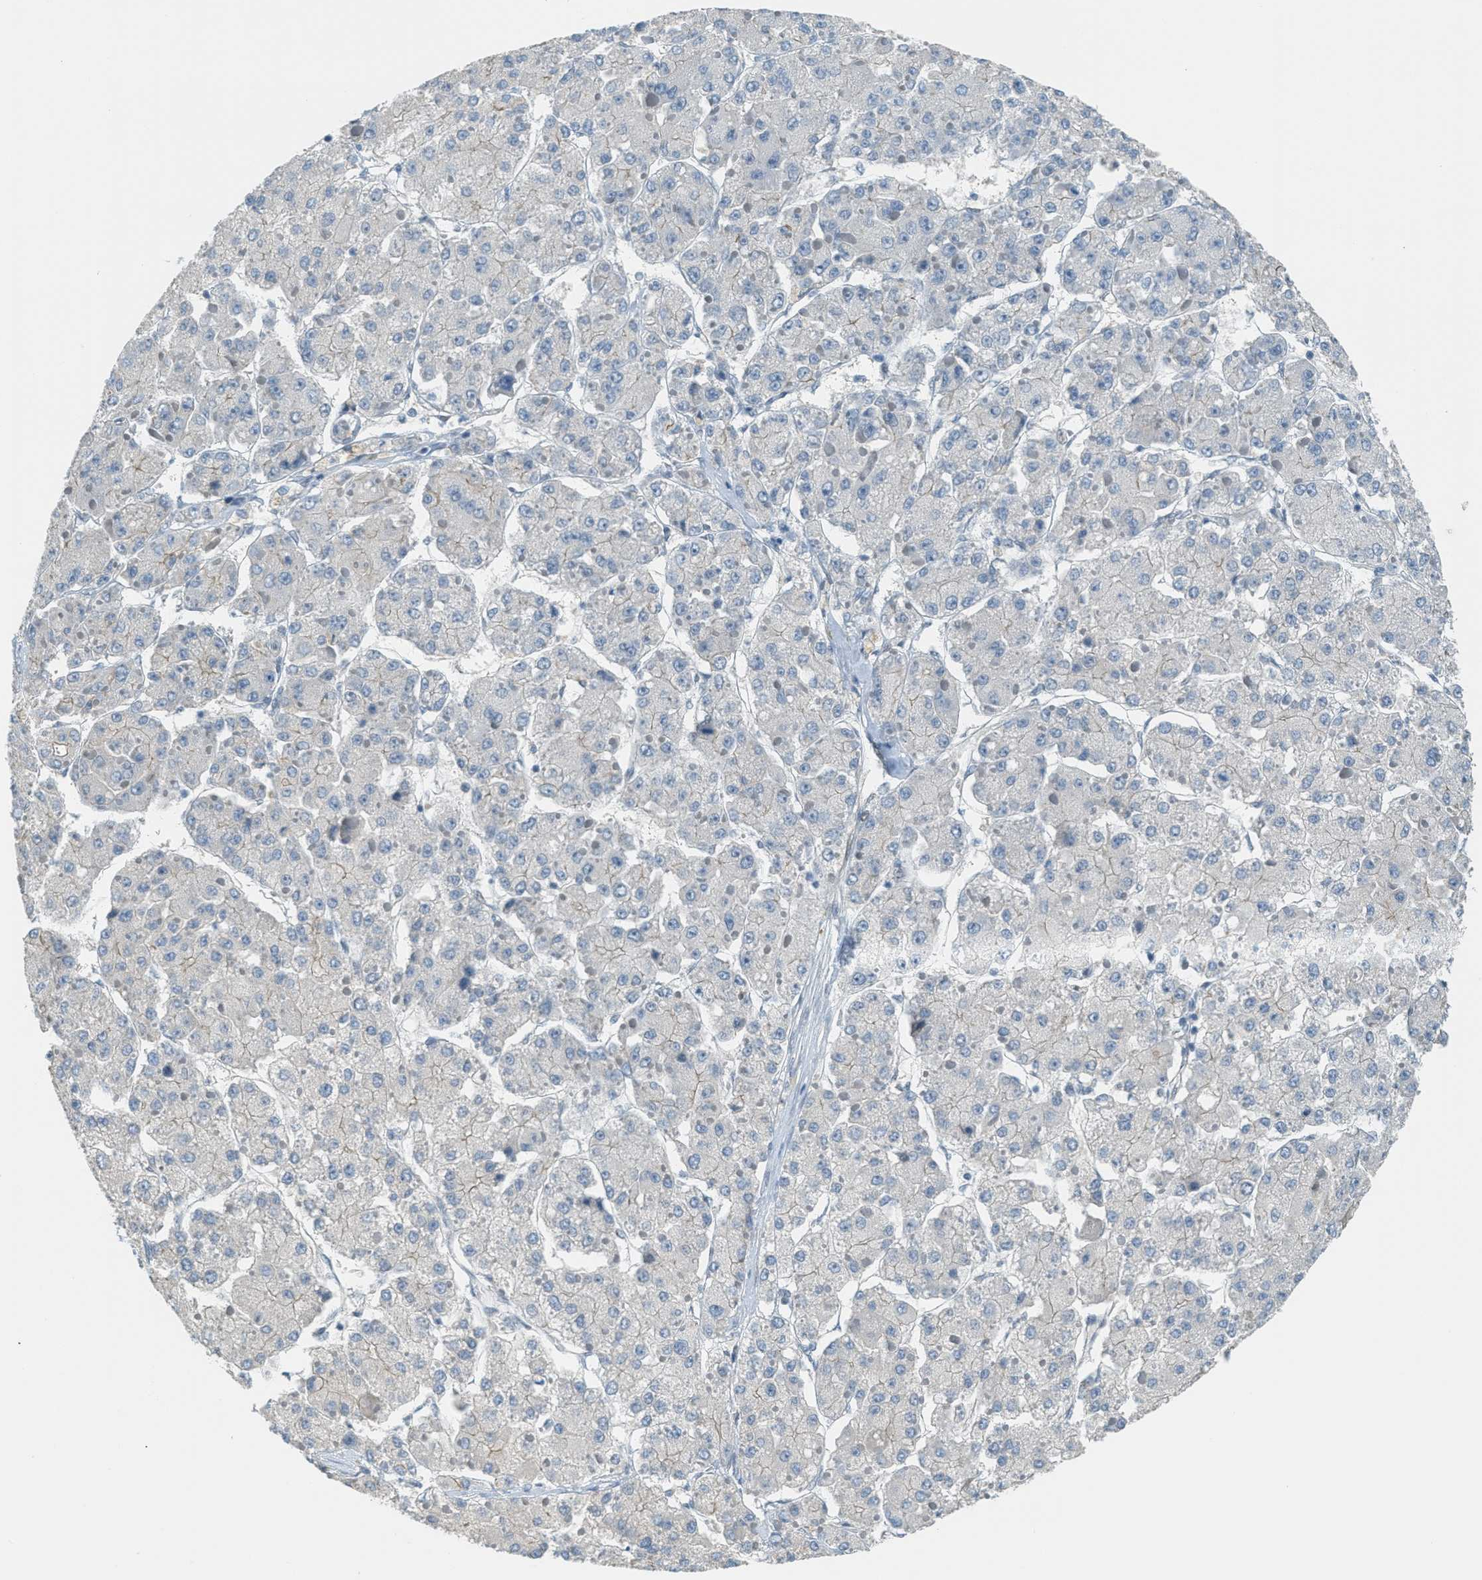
{"staining": {"intensity": "negative", "quantity": "none", "location": "none"}, "tissue": "liver cancer", "cell_type": "Tumor cells", "image_type": "cancer", "snomed": [{"axis": "morphology", "description": "Carcinoma, Hepatocellular, NOS"}, {"axis": "topography", "description": "Liver"}], "caption": "The immunohistochemistry (IHC) image has no significant positivity in tumor cells of liver cancer (hepatocellular carcinoma) tissue. The staining was performed using DAB to visualize the protein expression in brown, while the nuclei were stained in blue with hematoxylin (Magnification: 20x).", "gene": "TCF3", "patient": {"sex": "female", "age": 73}}